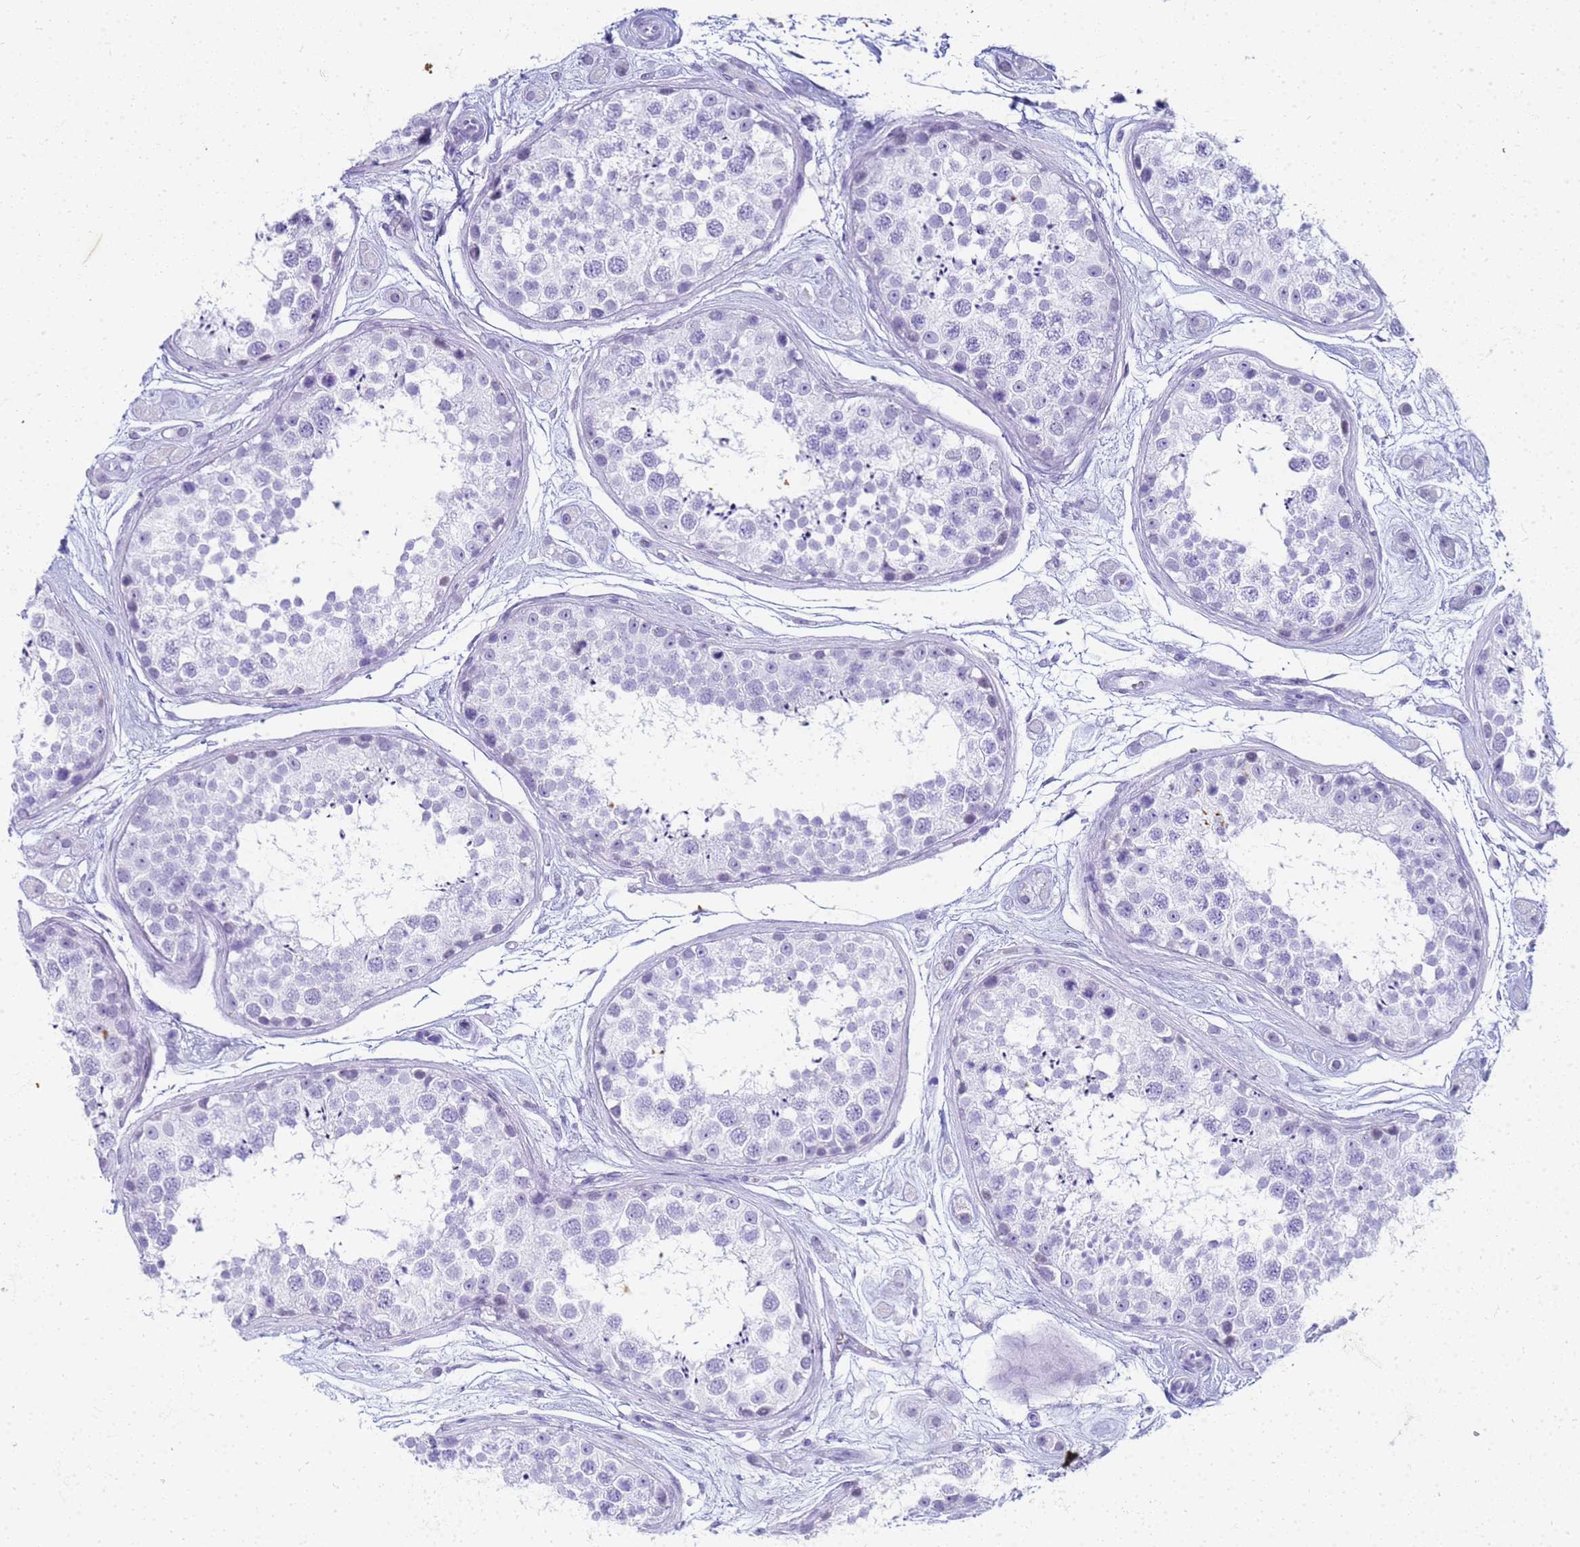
{"staining": {"intensity": "negative", "quantity": "none", "location": "none"}, "tissue": "testis", "cell_type": "Cells in seminiferous ducts", "image_type": "normal", "snomed": [{"axis": "morphology", "description": "Normal tissue, NOS"}, {"axis": "topography", "description": "Testis"}], "caption": "IHC micrograph of unremarkable testis stained for a protein (brown), which displays no staining in cells in seminiferous ducts. (Immunohistochemistry (ihc), brightfield microscopy, high magnification).", "gene": "SLC7A9", "patient": {"sex": "male", "age": 25}}